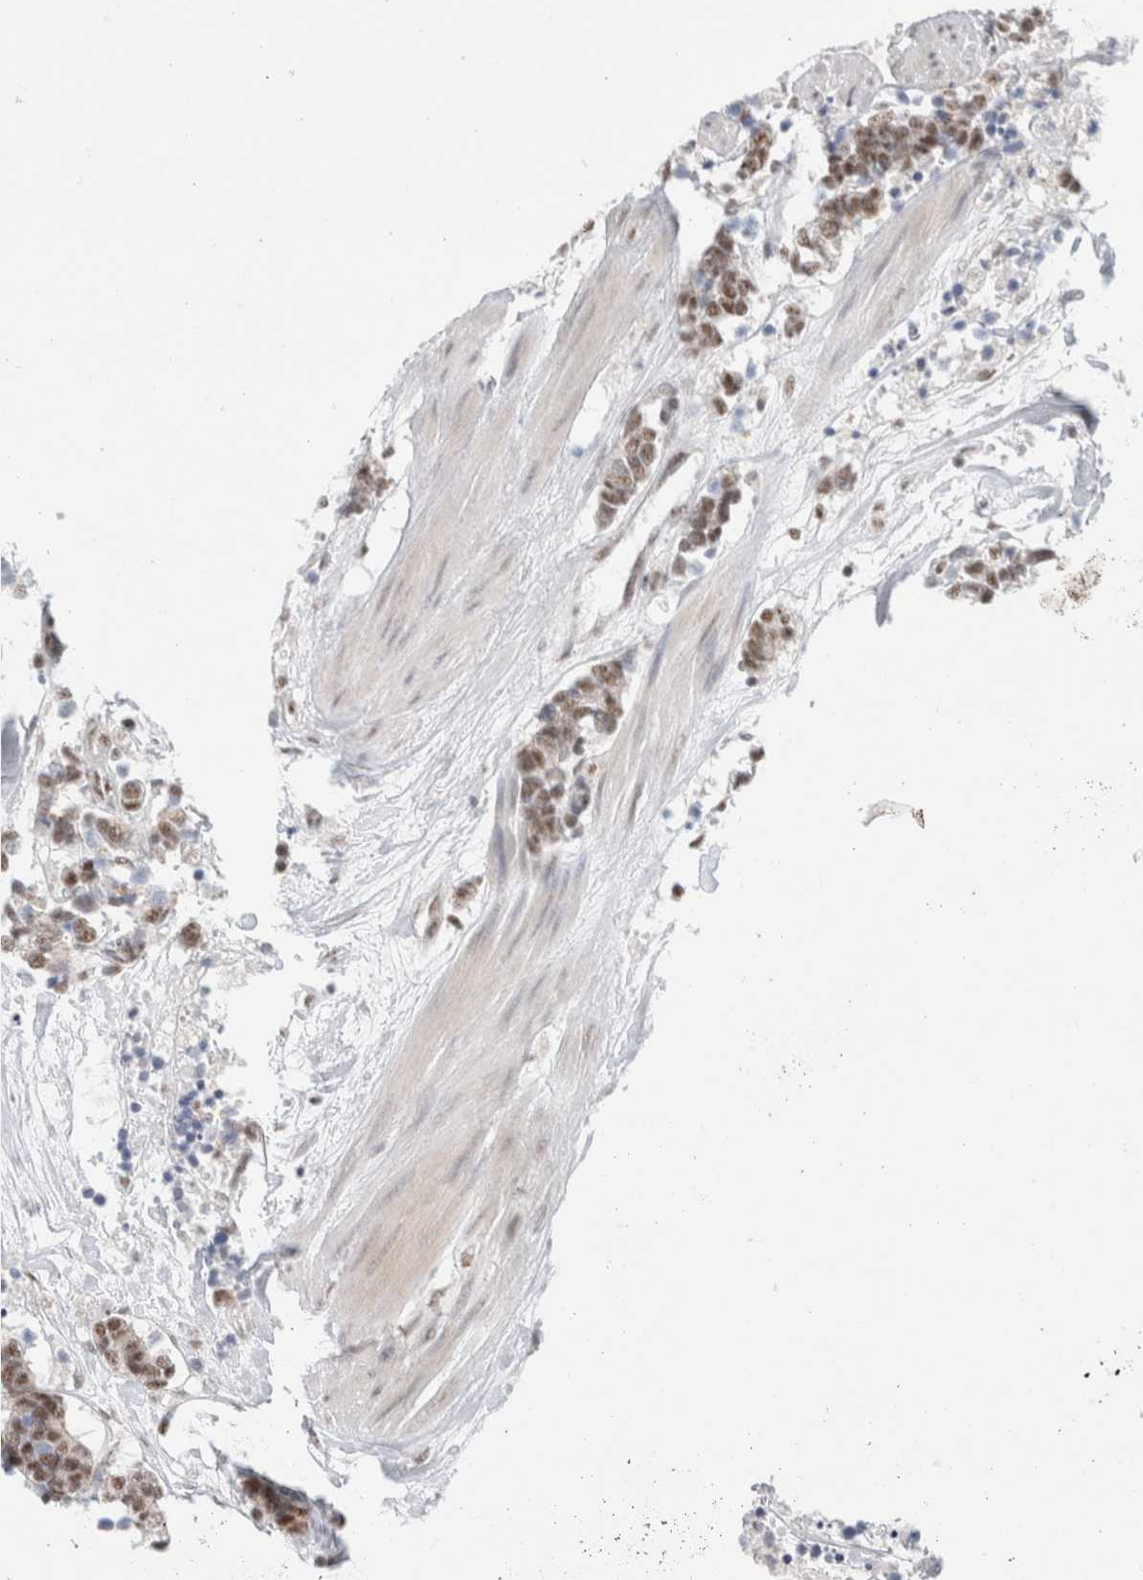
{"staining": {"intensity": "moderate", "quantity": ">75%", "location": "nuclear"}, "tissue": "carcinoid", "cell_type": "Tumor cells", "image_type": "cancer", "snomed": [{"axis": "morphology", "description": "Carcinoma, NOS"}, {"axis": "morphology", "description": "Carcinoid, malignant, NOS"}, {"axis": "topography", "description": "Urinary bladder"}], "caption": "Moderate nuclear protein staining is identified in approximately >75% of tumor cells in carcinoma.", "gene": "TRMT12", "patient": {"sex": "male", "age": 57}}